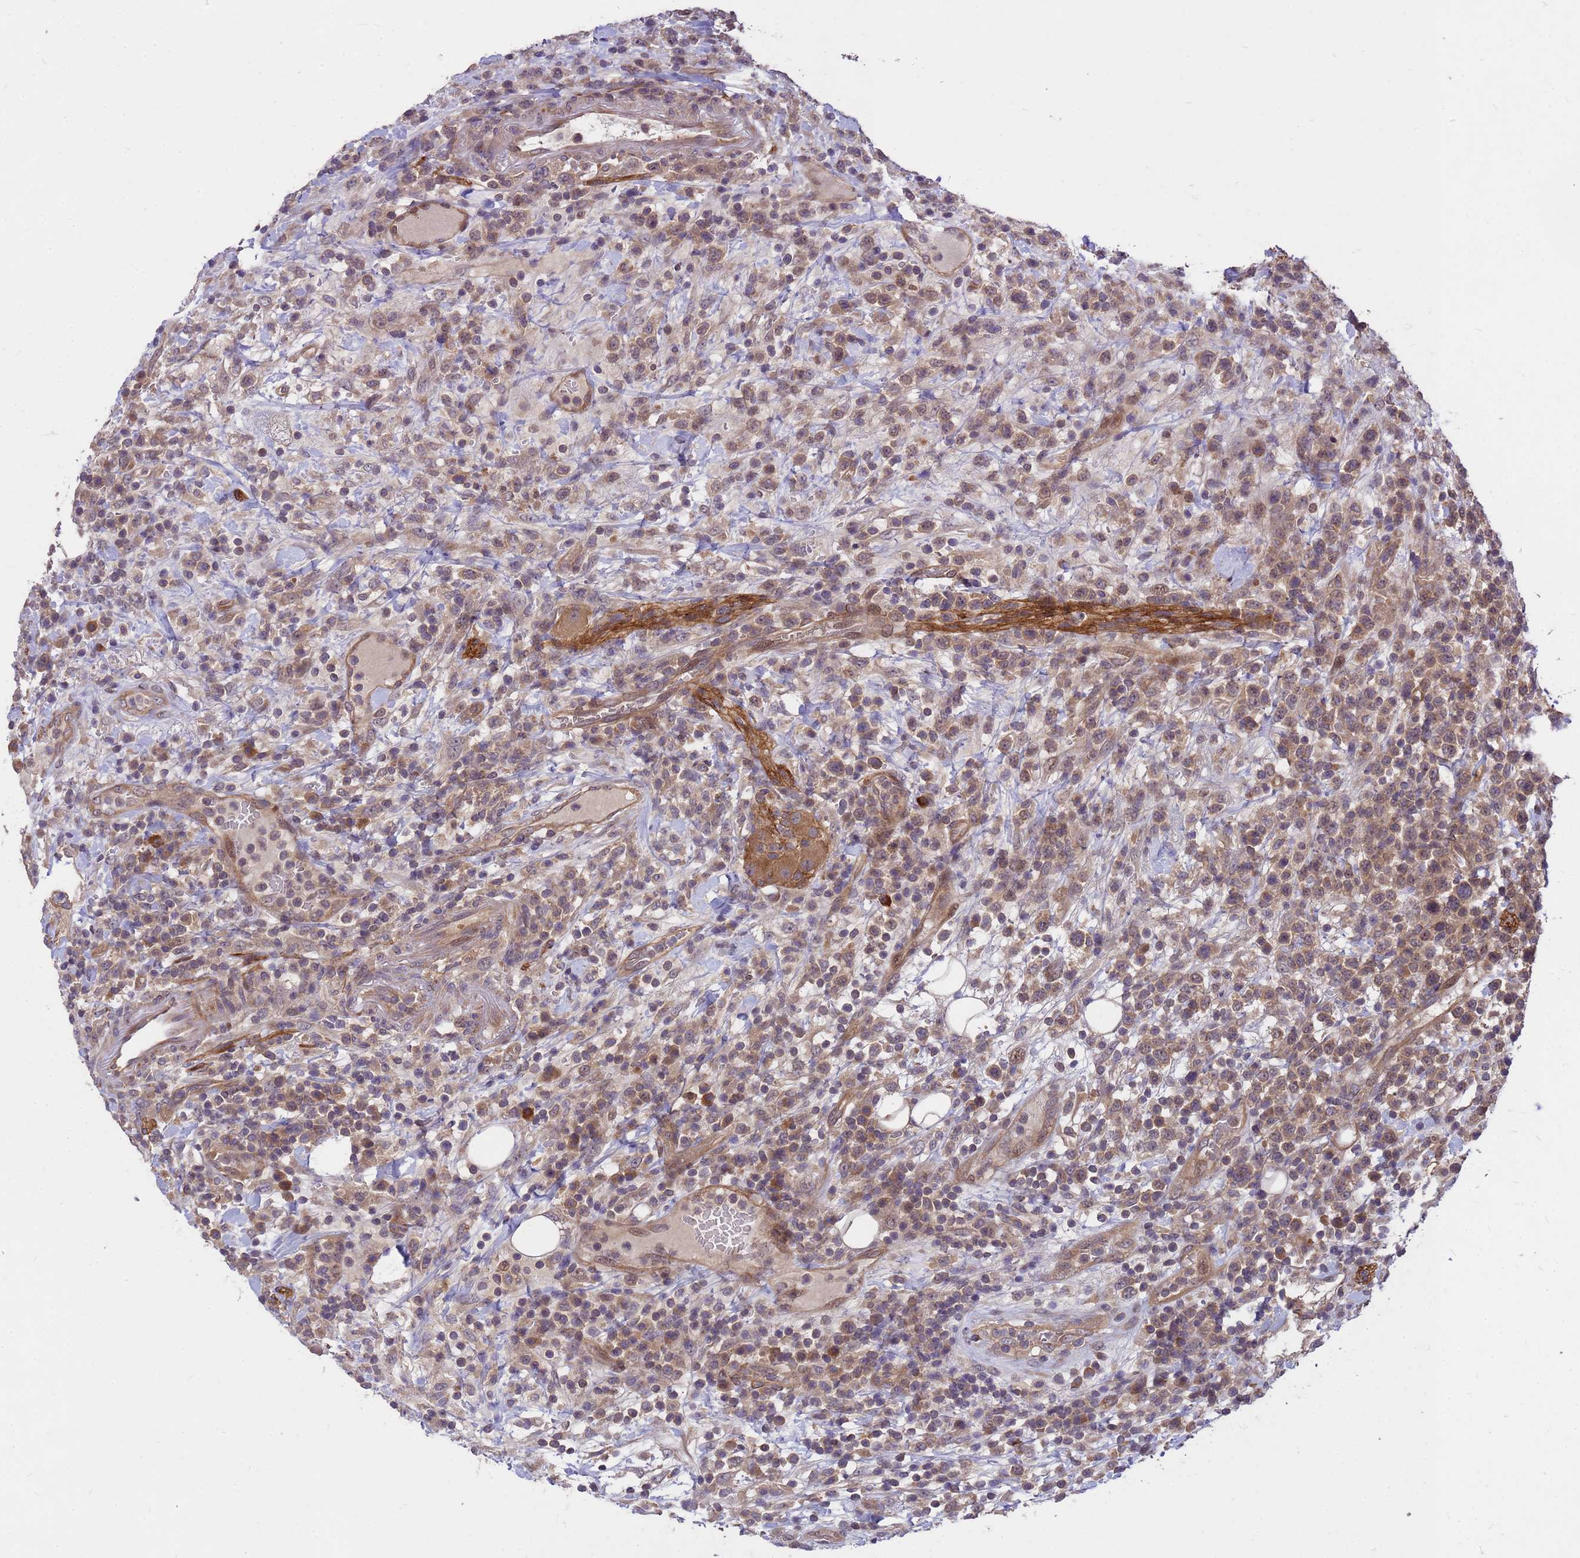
{"staining": {"intensity": "moderate", "quantity": ">75%", "location": "cytoplasmic/membranous"}, "tissue": "lymphoma", "cell_type": "Tumor cells", "image_type": "cancer", "snomed": [{"axis": "morphology", "description": "Malignant lymphoma, non-Hodgkin's type, High grade"}, {"axis": "topography", "description": "Colon"}], "caption": "An IHC micrograph of neoplastic tissue is shown. Protein staining in brown shows moderate cytoplasmic/membranous positivity in lymphoma within tumor cells.", "gene": "PPP2CB", "patient": {"sex": "female", "age": 53}}